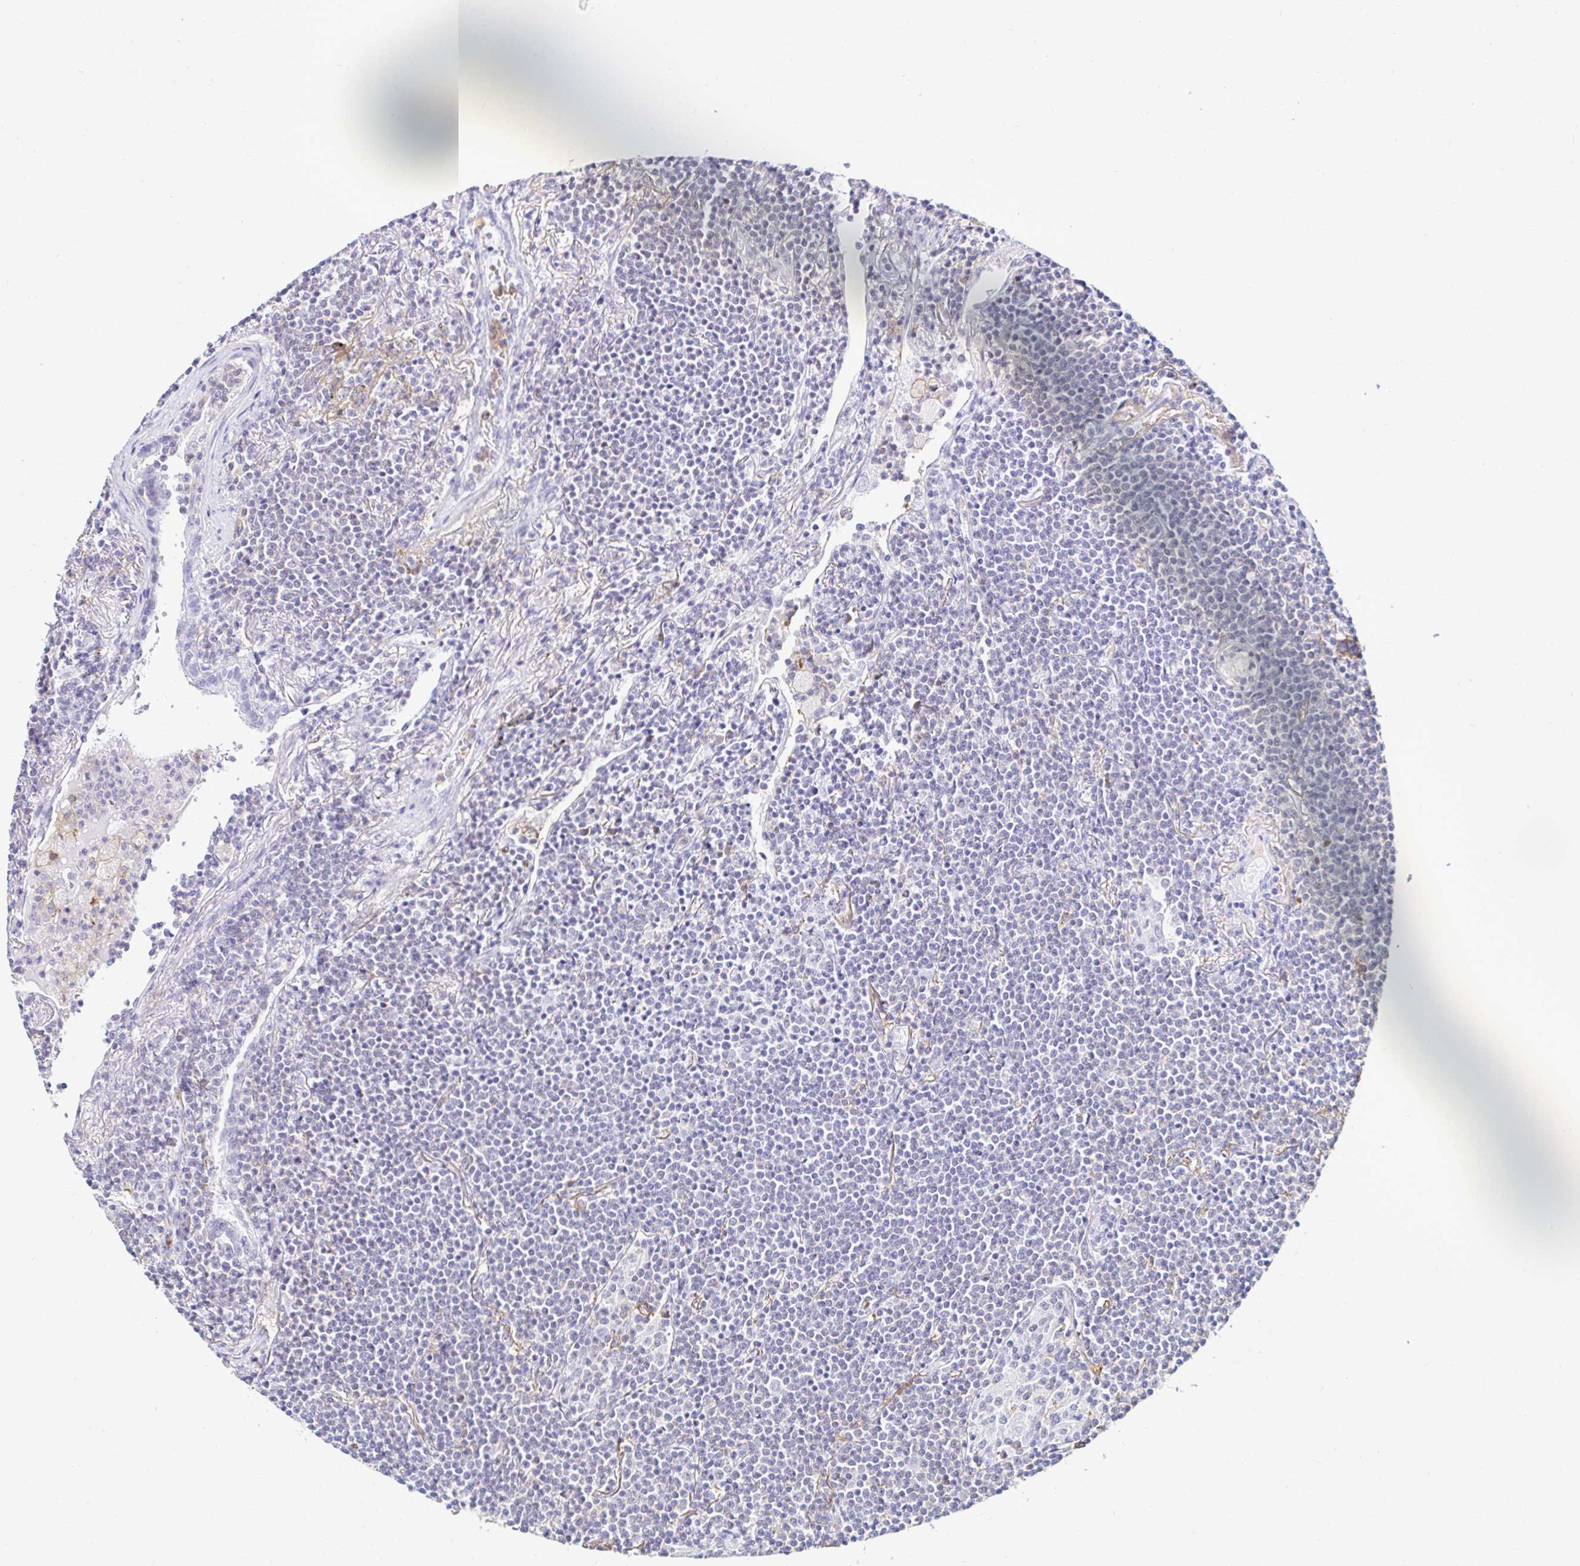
{"staining": {"intensity": "negative", "quantity": "none", "location": "none"}, "tissue": "lymphoma", "cell_type": "Tumor cells", "image_type": "cancer", "snomed": [{"axis": "morphology", "description": "Malignant lymphoma, non-Hodgkin's type, Low grade"}, {"axis": "topography", "description": "Lung"}], "caption": "The image displays no staining of tumor cells in malignant lymphoma, non-Hodgkin's type (low-grade).", "gene": "CYBB", "patient": {"sex": "female", "age": 71}}